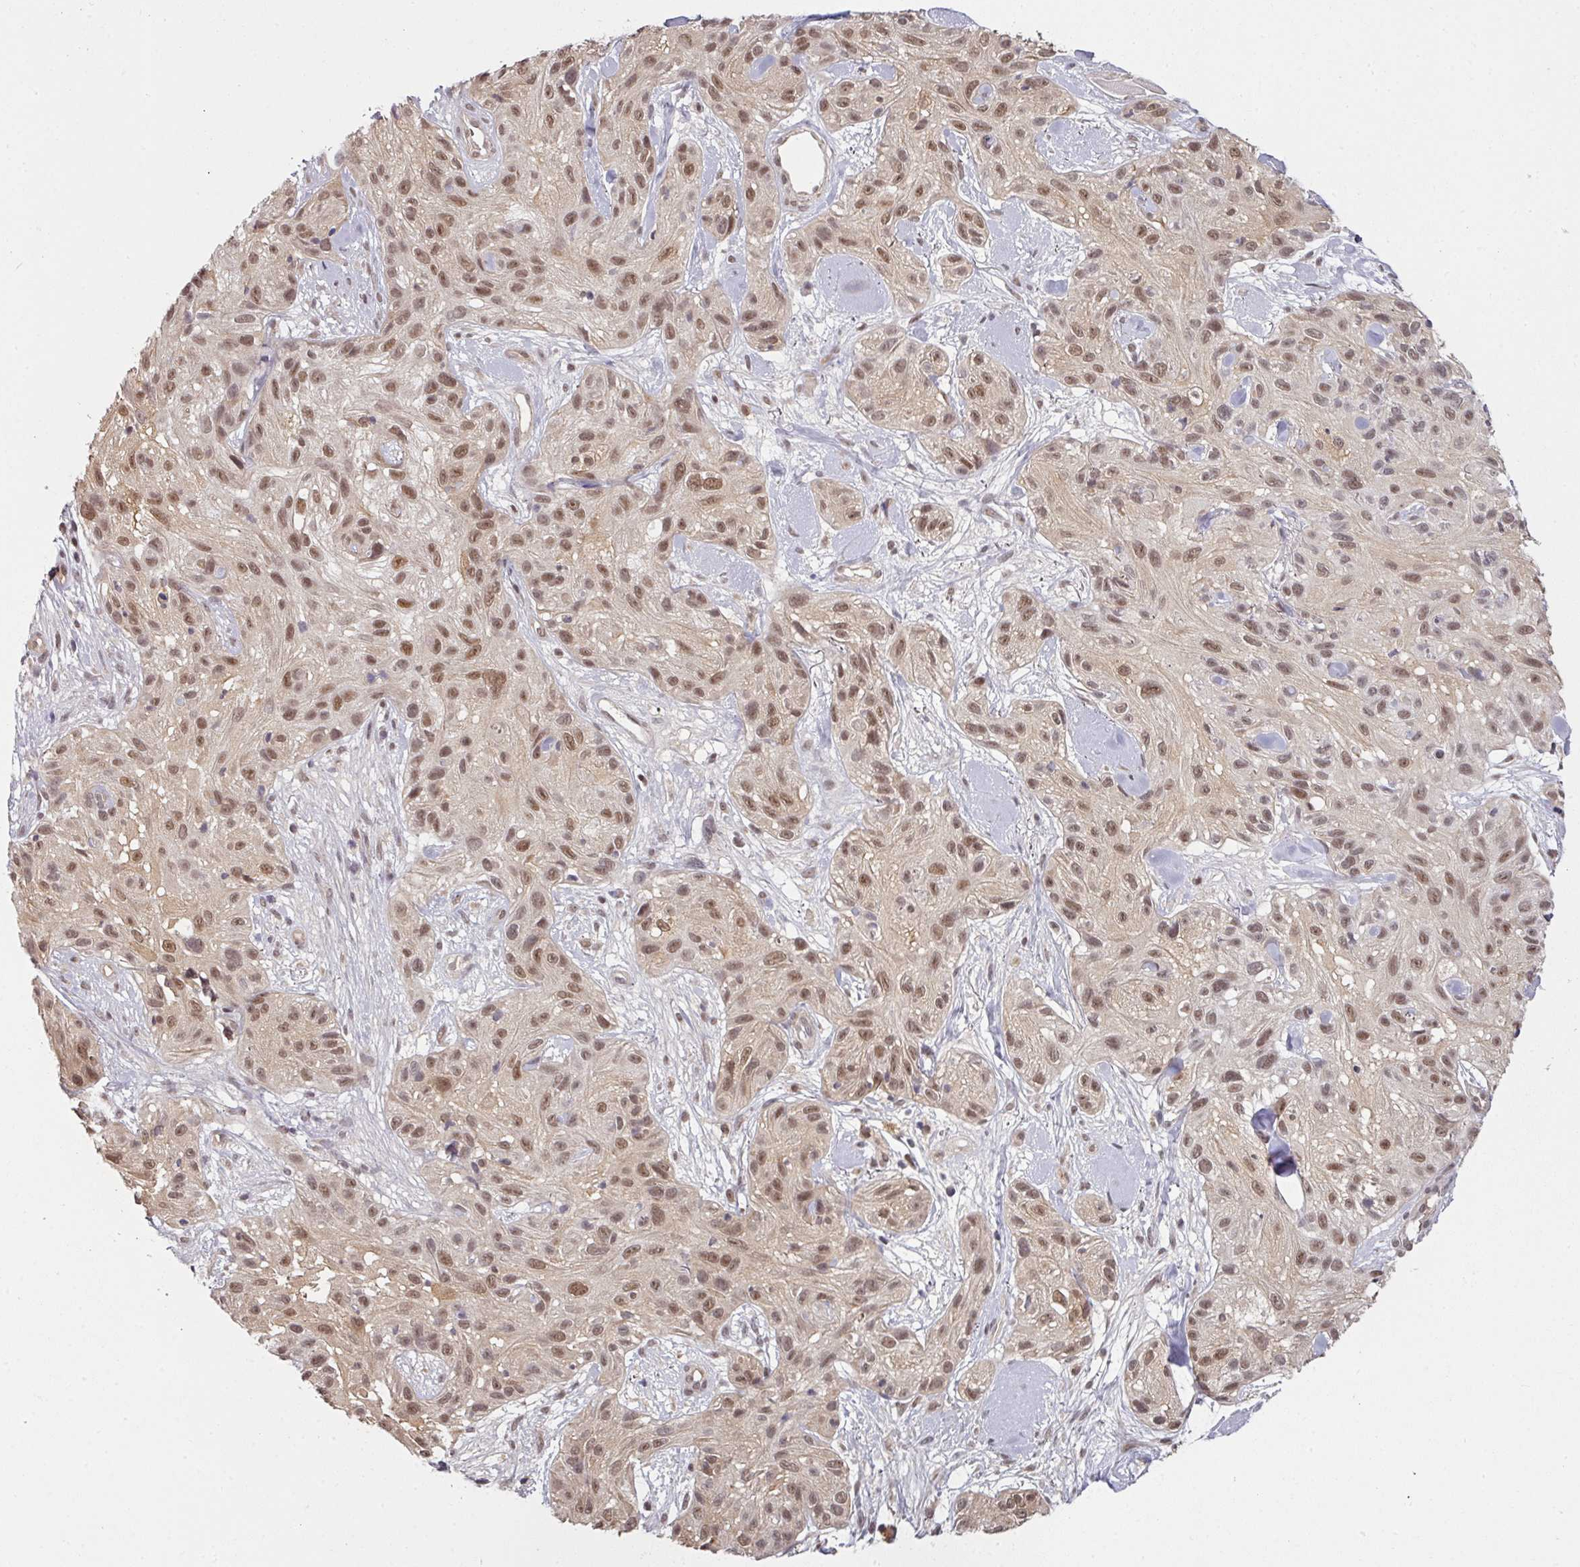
{"staining": {"intensity": "moderate", "quantity": ">75%", "location": "nuclear"}, "tissue": "skin cancer", "cell_type": "Tumor cells", "image_type": "cancer", "snomed": [{"axis": "morphology", "description": "Squamous cell carcinoma, NOS"}, {"axis": "topography", "description": "Skin"}], "caption": "Tumor cells exhibit moderate nuclear staining in about >75% of cells in skin cancer.", "gene": "GTF2H3", "patient": {"sex": "male", "age": 82}}